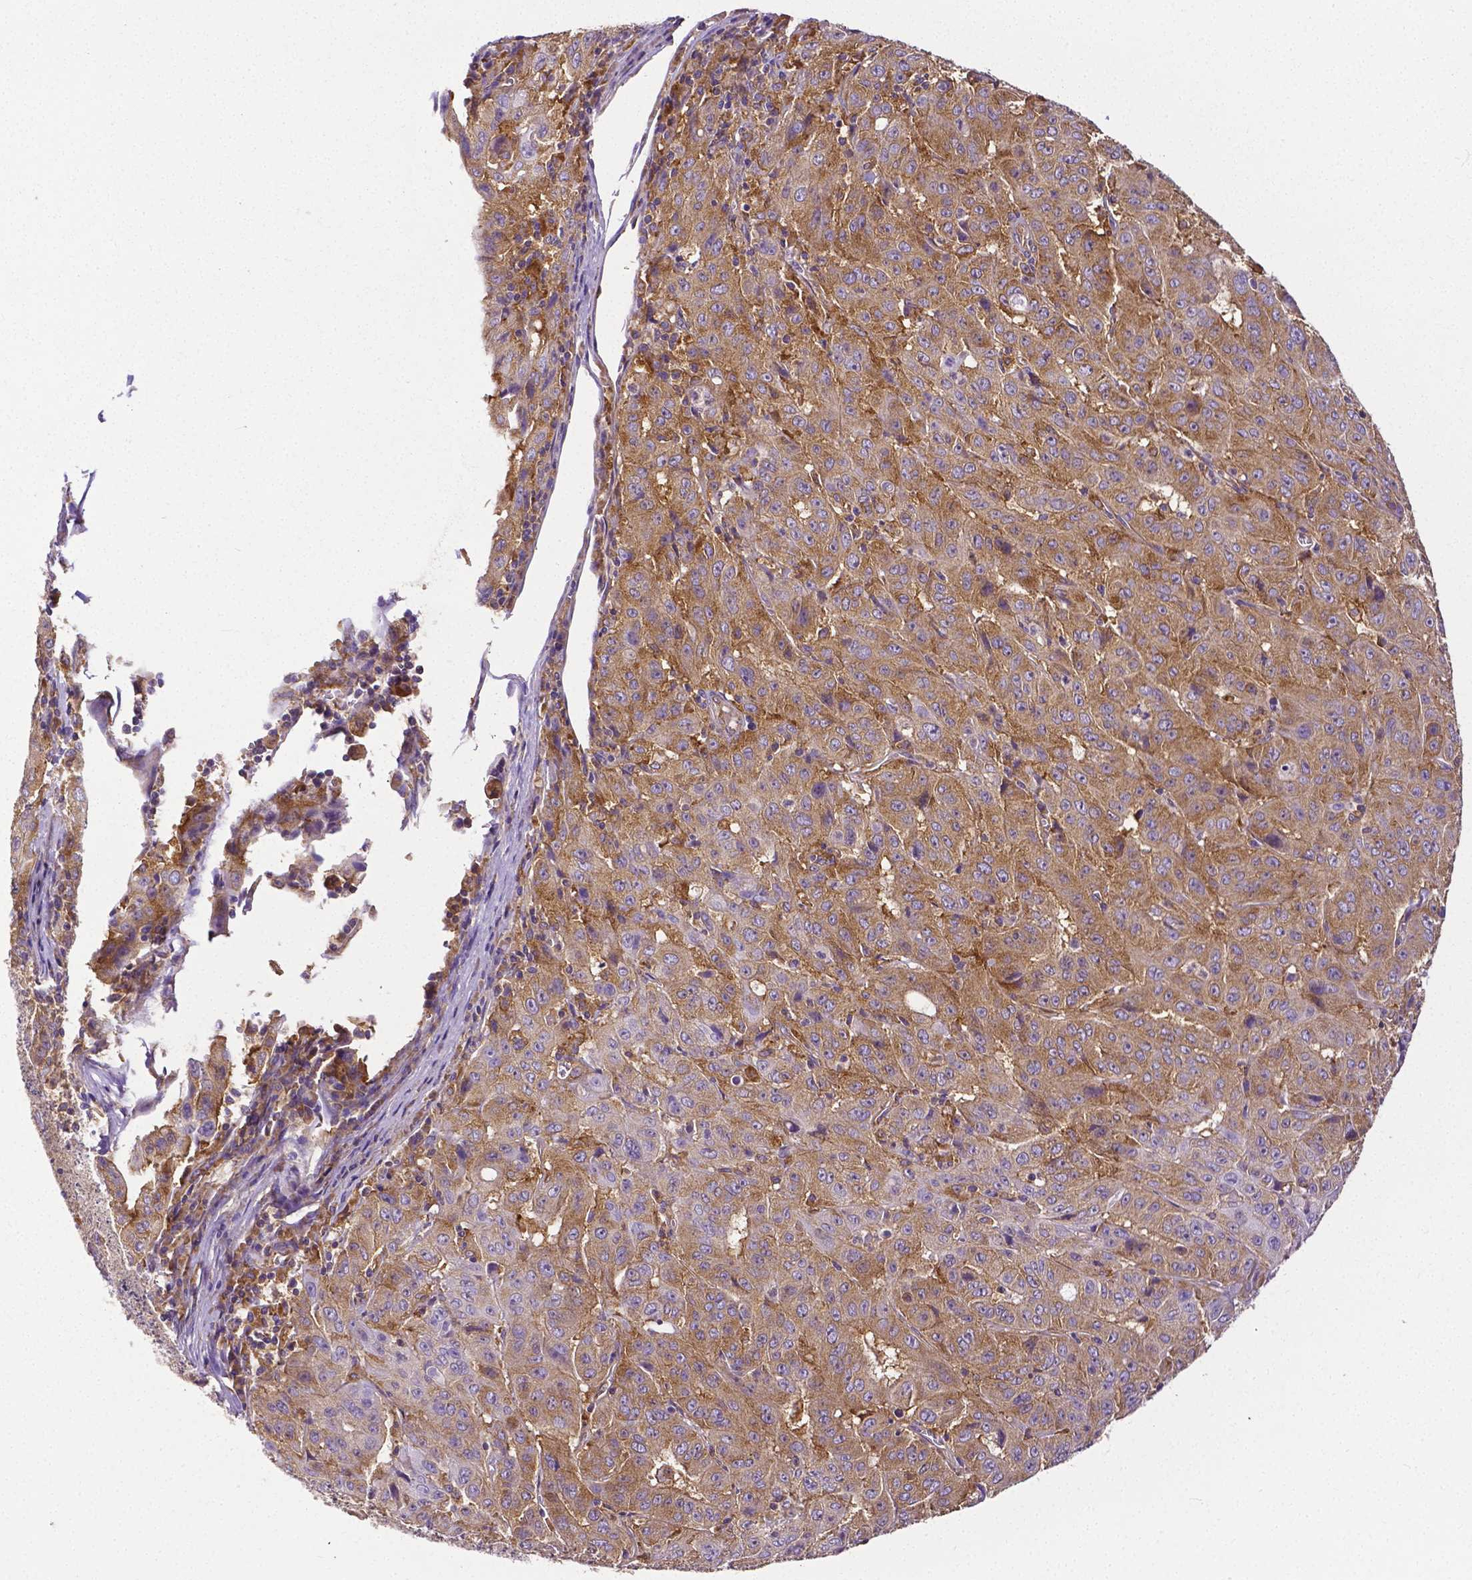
{"staining": {"intensity": "moderate", "quantity": ">75%", "location": "cytoplasmic/membranous"}, "tissue": "pancreatic cancer", "cell_type": "Tumor cells", "image_type": "cancer", "snomed": [{"axis": "morphology", "description": "Adenocarcinoma, NOS"}, {"axis": "topography", "description": "Pancreas"}], "caption": "Pancreatic adenocarcinoma tissue reveals moderate cytoplasmic/membranous staining in about >75% of tumor cells", "gene": "DICER1", "patient": {"sex": "male", "age": 63}}